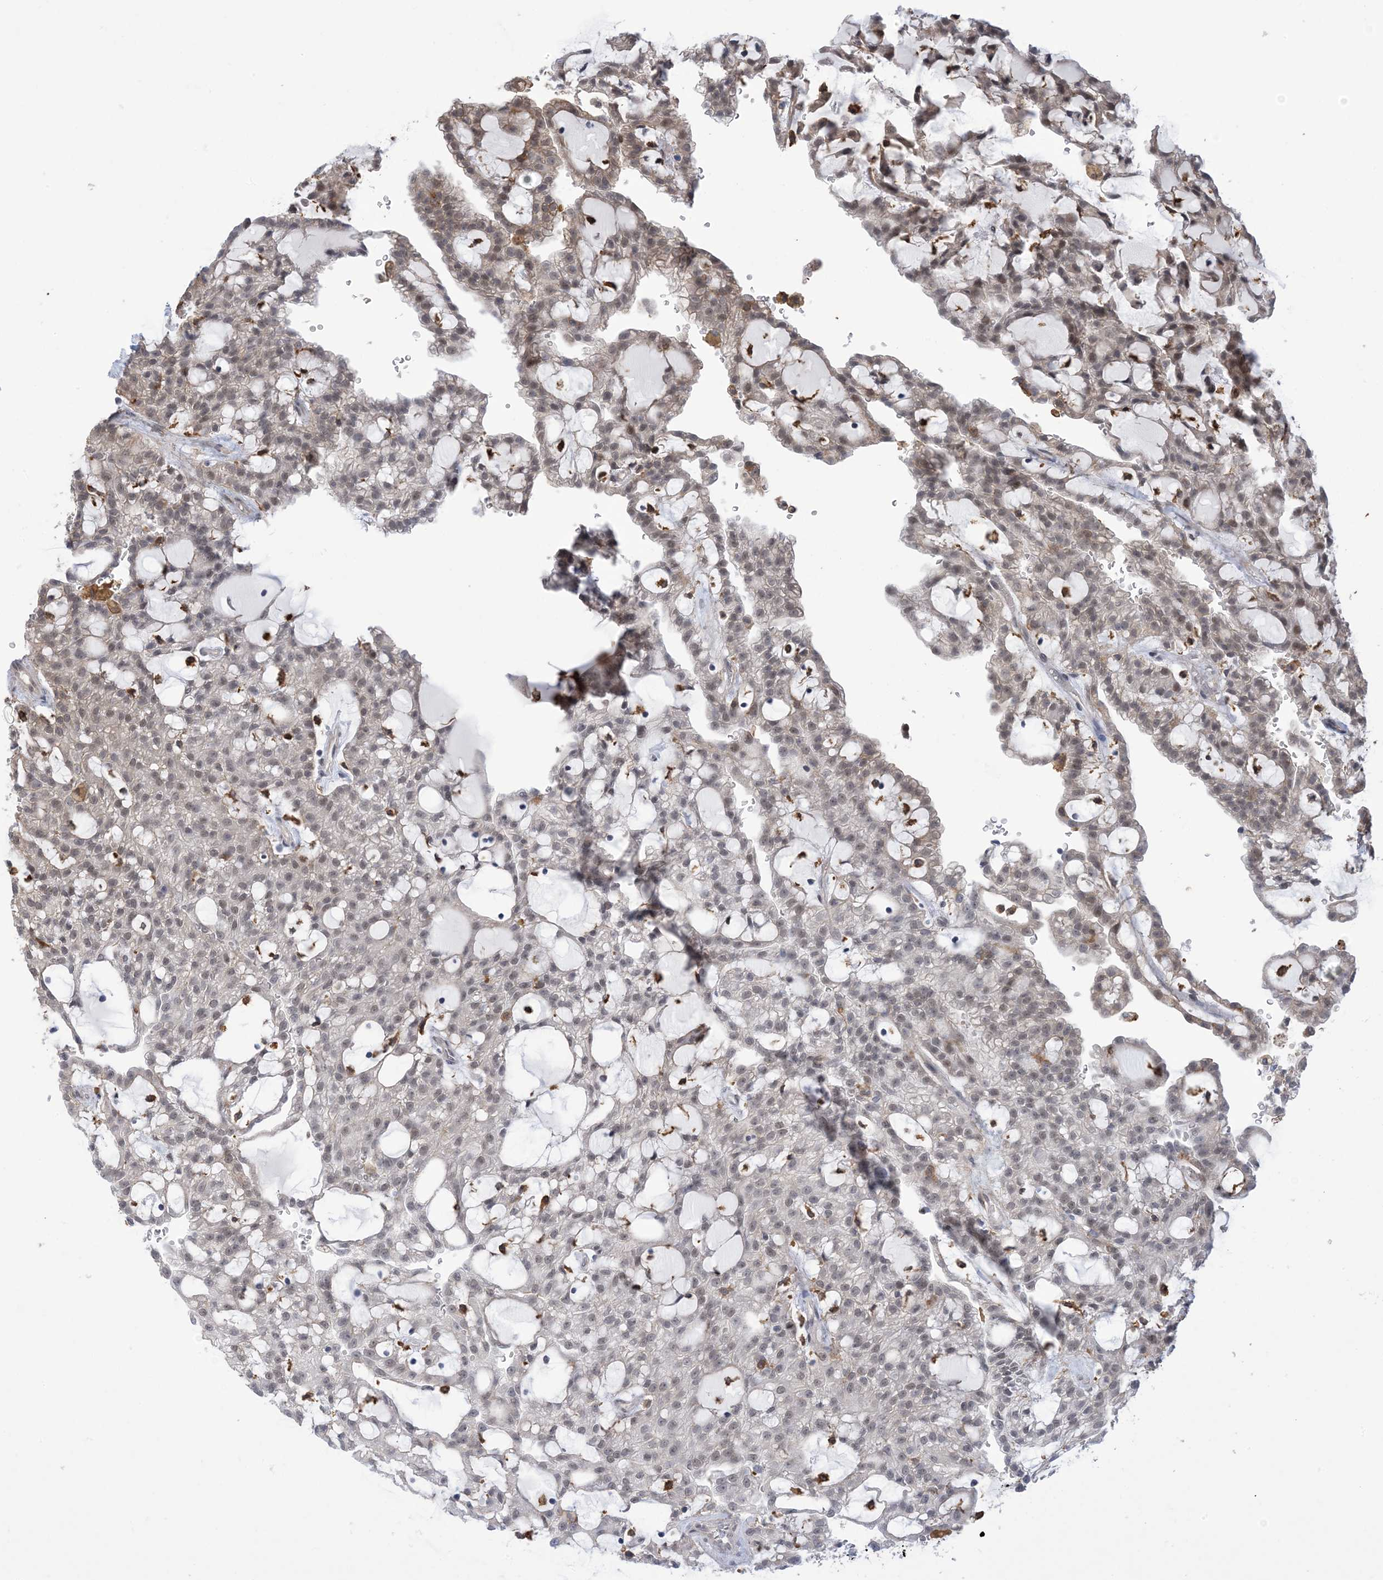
{"staining": {"intensity": "weak", "quantity": "25%-75%", "location": "nuclear"}, "tissue": "renal cancer", "cell_type": "Tumor cells", "image_type": "cancer", "snomed": [{"axis": "morphology", "description": "Adenocarcinoma, NOS"}, {"axis": "topography", "description": "Kidney"}], "caption": "Brown immunohistochemical staining in human renal cancer exhibits weak nuclear positivity in about 25%-75% of tumor cells.", "gene": "ZNF8", "patient": {"sex": "male", "age": 63}}